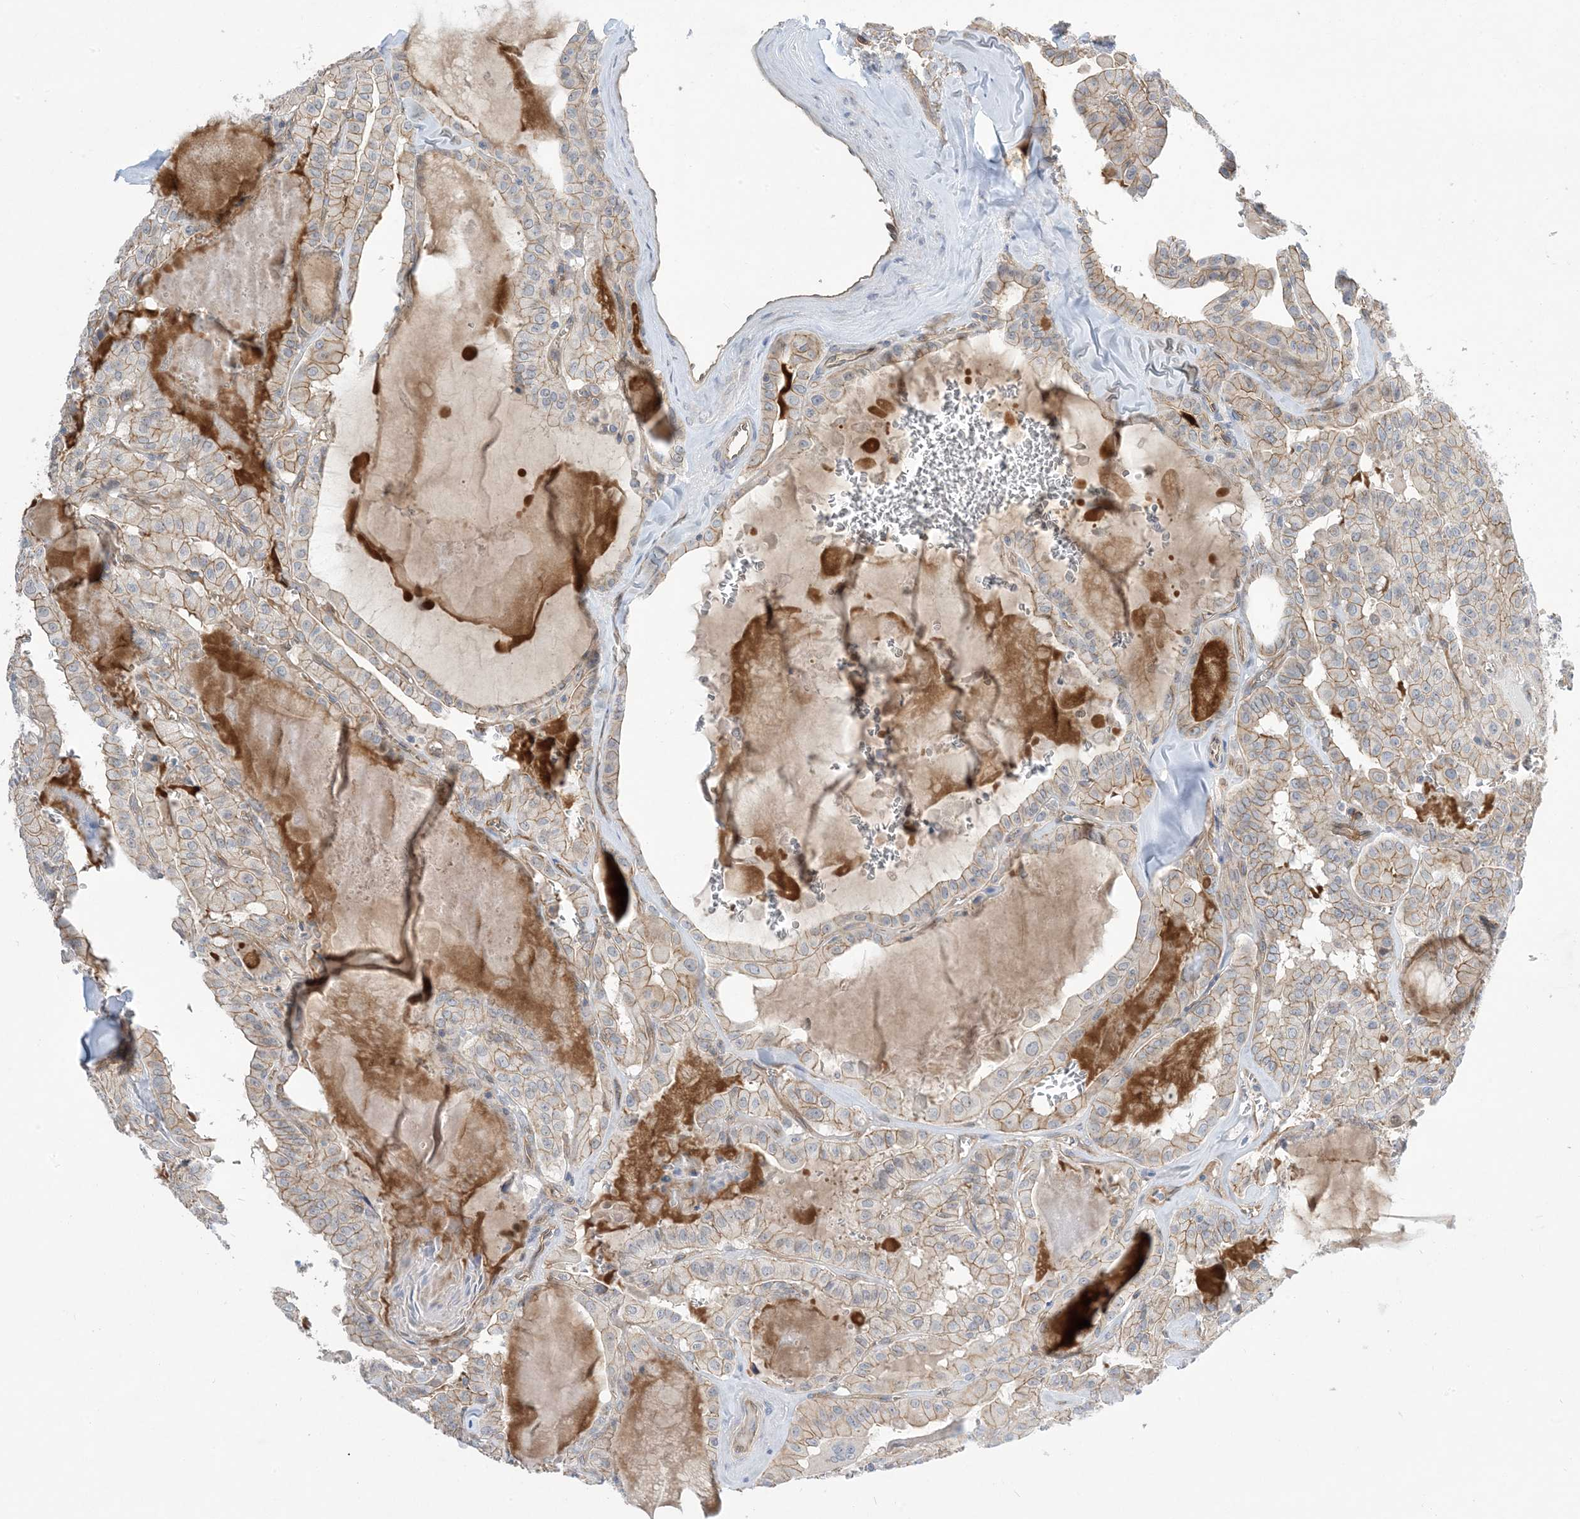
{"staining": {"intensity": "moderate", "quantity": "25%-75%", "location": "cytoplasmic/membranous"}, "tissue": "thyroid cancer", "cell_type": "Tumor cells", "image_type": "cancer", "snomed": [{"axis": "morphology", "description": "Papillary adenocarcinoma, NOS"}, {"axis": "topography", "description": "Thyroid gland"}], "caption": "Brown immunohistochemical staining in thyroid cancer (papillary adenocarcinoma) displays moderate cytoplasmic/membranous expression in about 25%-75% of tumor cells.", "gene": "AOC1", "patient": {"sex": "male", "age": 52}}